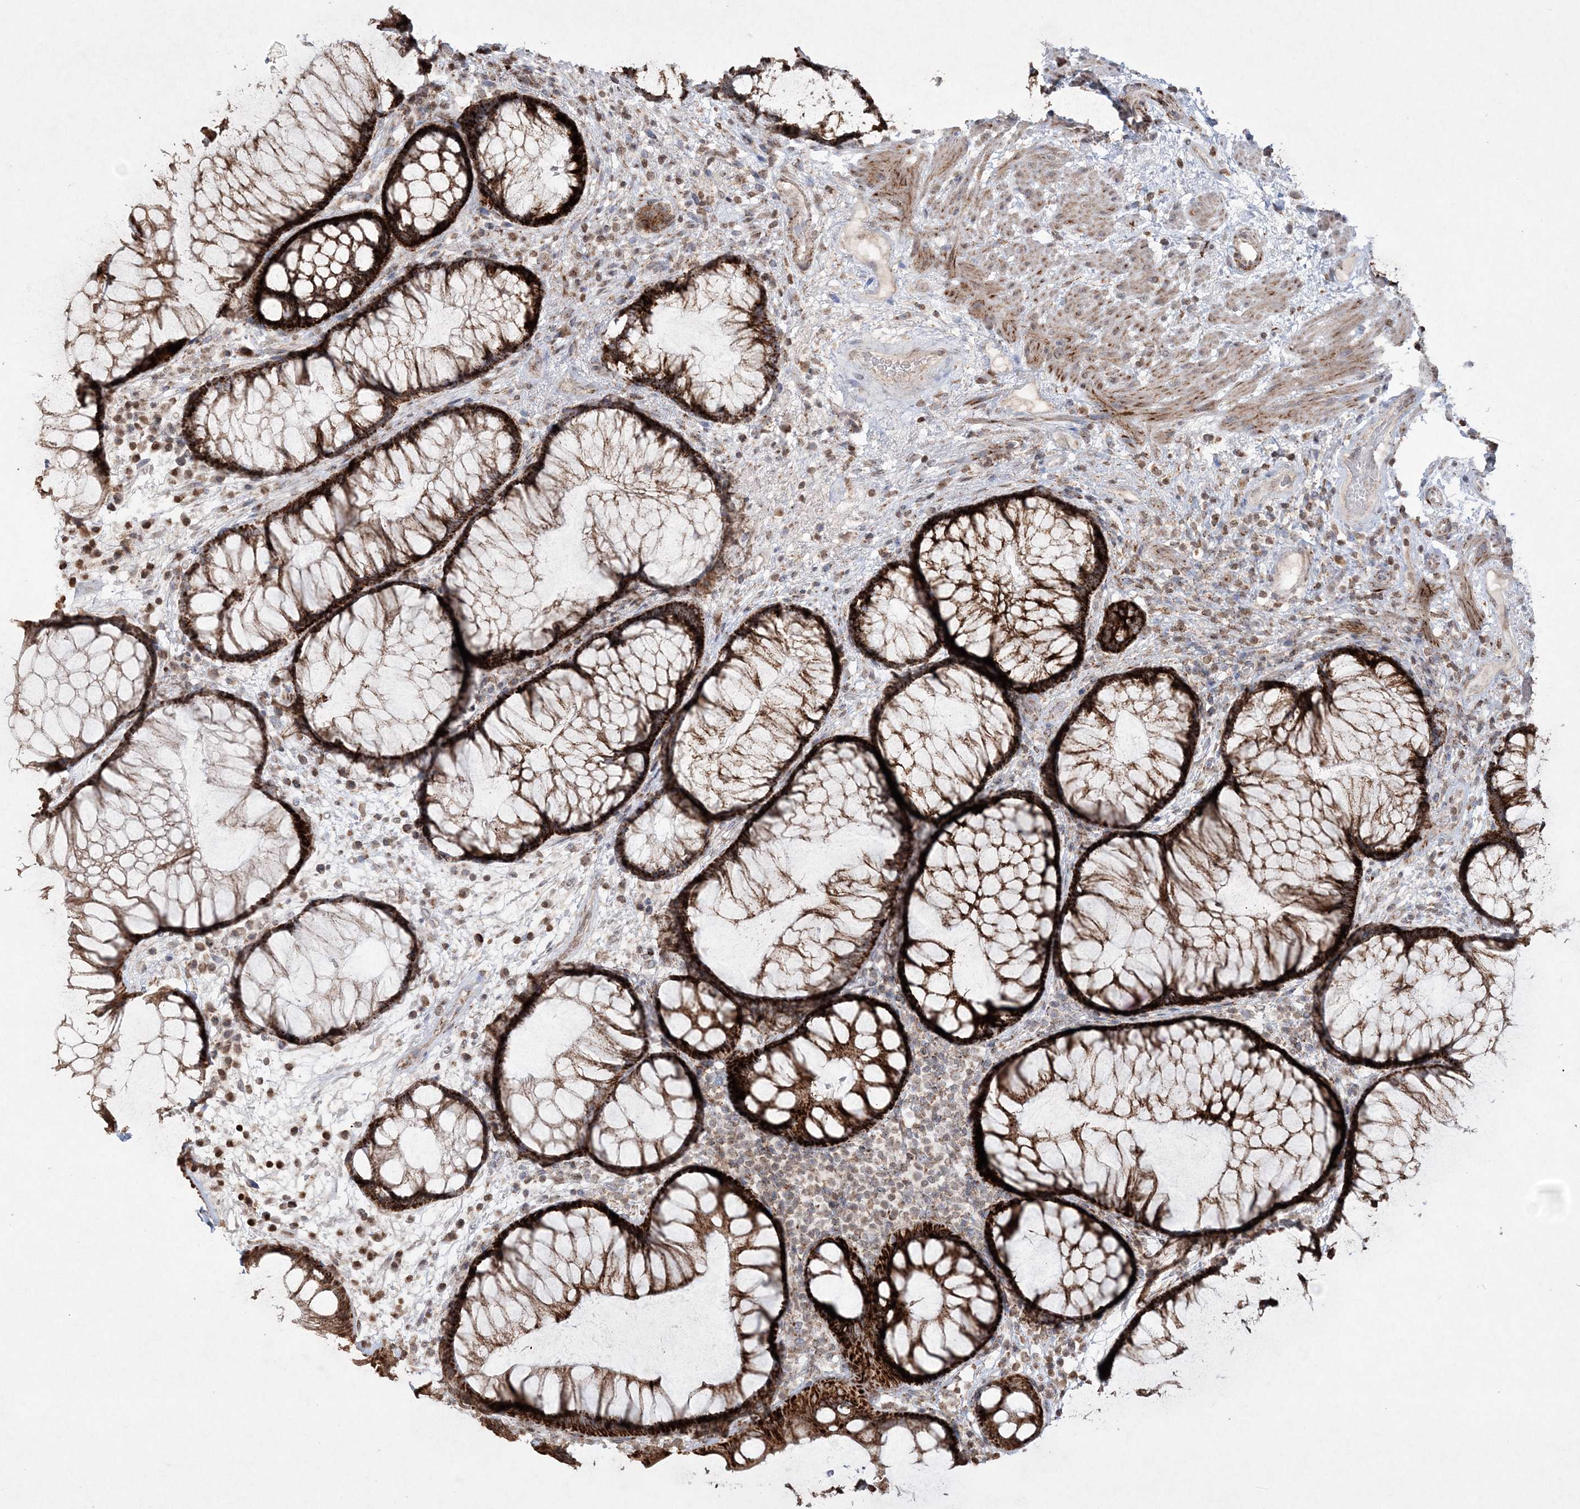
{"staining": {"intensity": "strong", "quantity": ">75%", "location": "cytoplasmic/membranous"}, "tissue": "rectum", "cell_type": "Glandular cells", "image_type": "normal", "snomed": [{"axis": "morphology", "description": "Normal tissue, NOS"}, {"axis": "topography", "description": "Rectum"}], "caption": "A micrograph showing strong cytoplasmic/membranous staining in about >75% of glandular cells in unremarkable rectum, as visualized by brown immunohistochemical staining.", "gene": "TTC7A", "patient": {"sex": "male", "age": 51}}